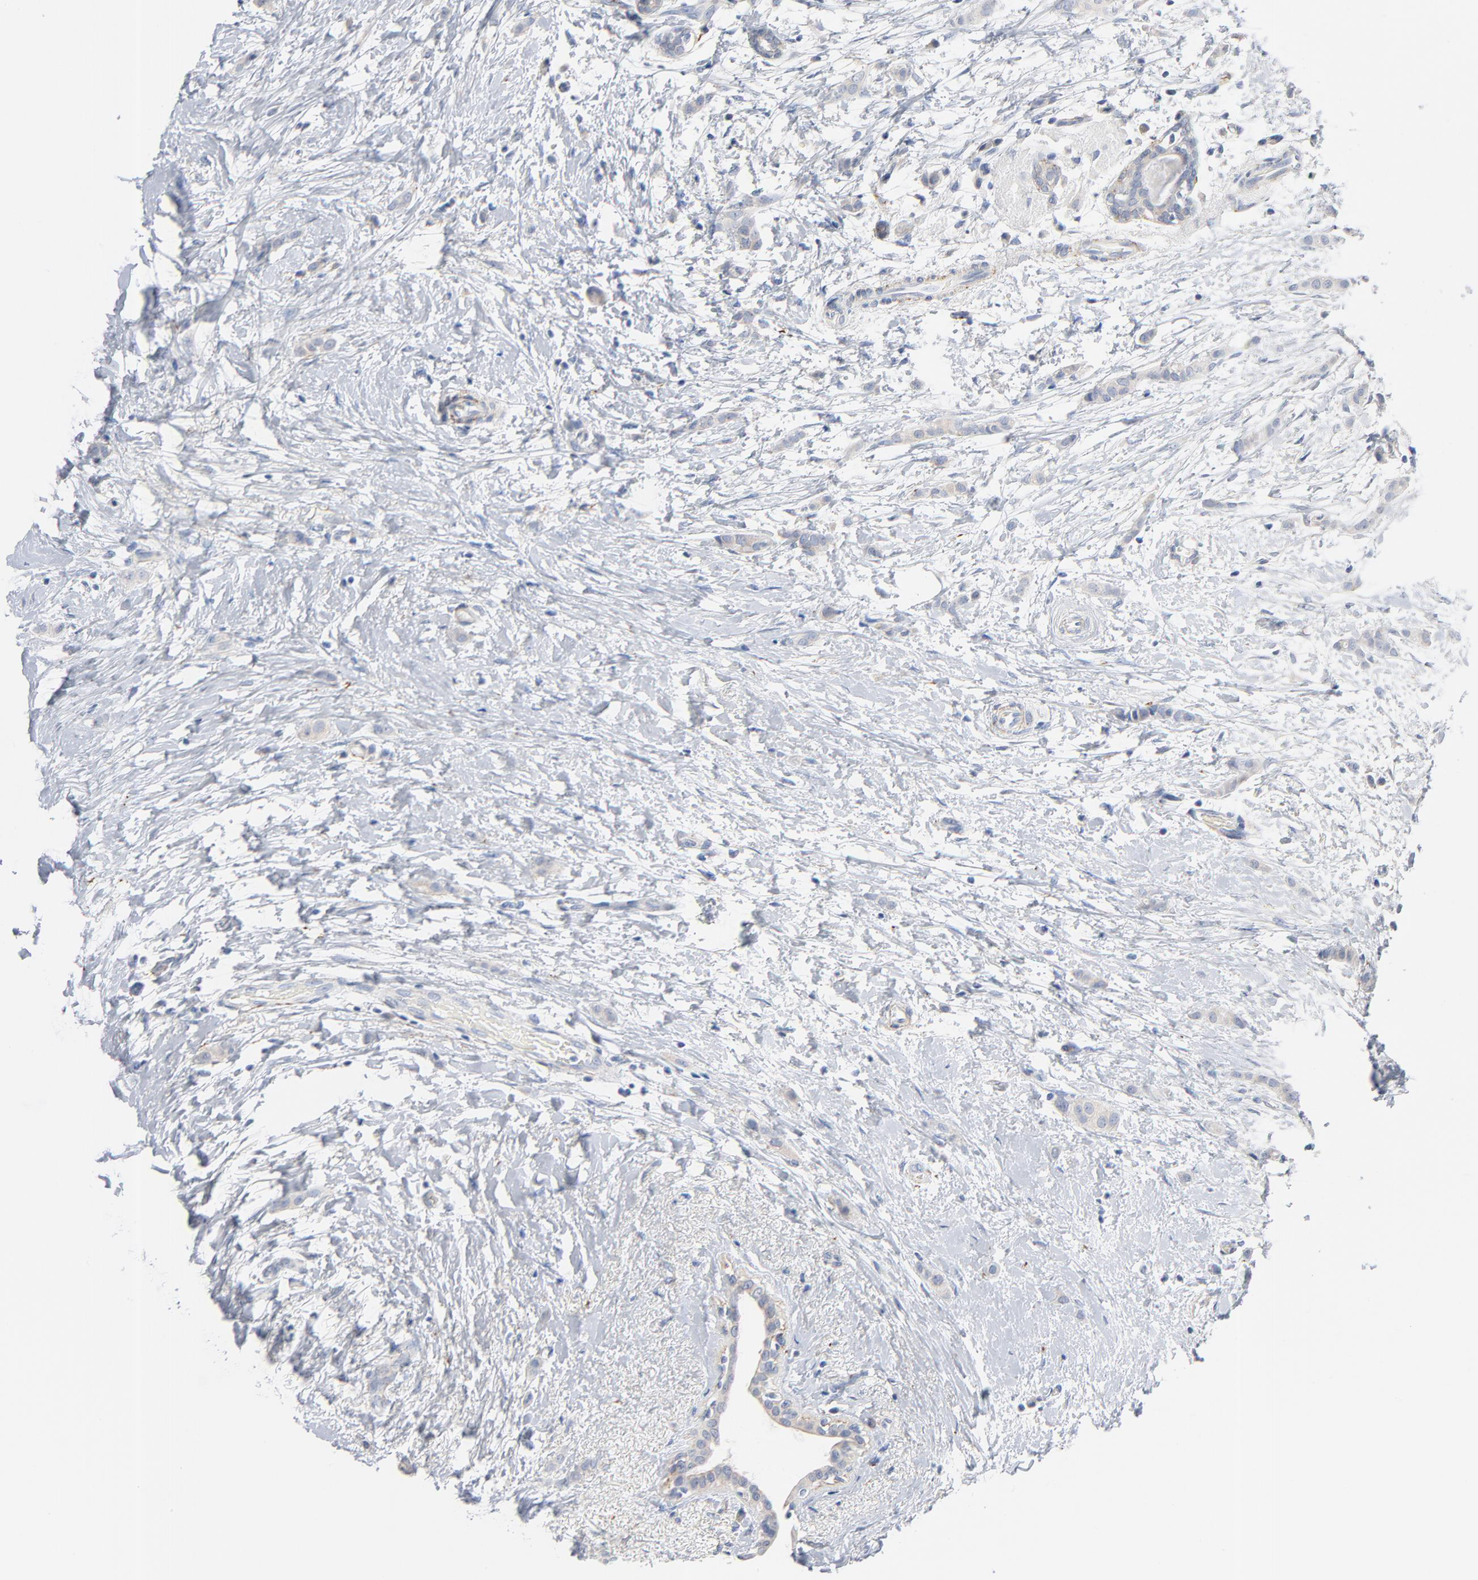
{"staining": {"intensity": "negative", "quantity": "none", "location": "none"}, "tissue": "breast cancer", "cell_type": "Tumor cells", "image_type": "cancer", "snomed": [{"axis": "morphology", "description": "Lobular carcinoma"}, {"axis": "topography", "description": "Breast"}], "caption": "The image demonstrates no significant staining in tumor cells of breast cancer. The staining was performed using DAB (3,3'-diaminobenzidine) to visualize the protein expression in brown, while the nuclei were stained in blue with hematoxylin (Magnification: 20x).", "gene": "IFT43", "patient": {"sex": "female", "age": 55}}